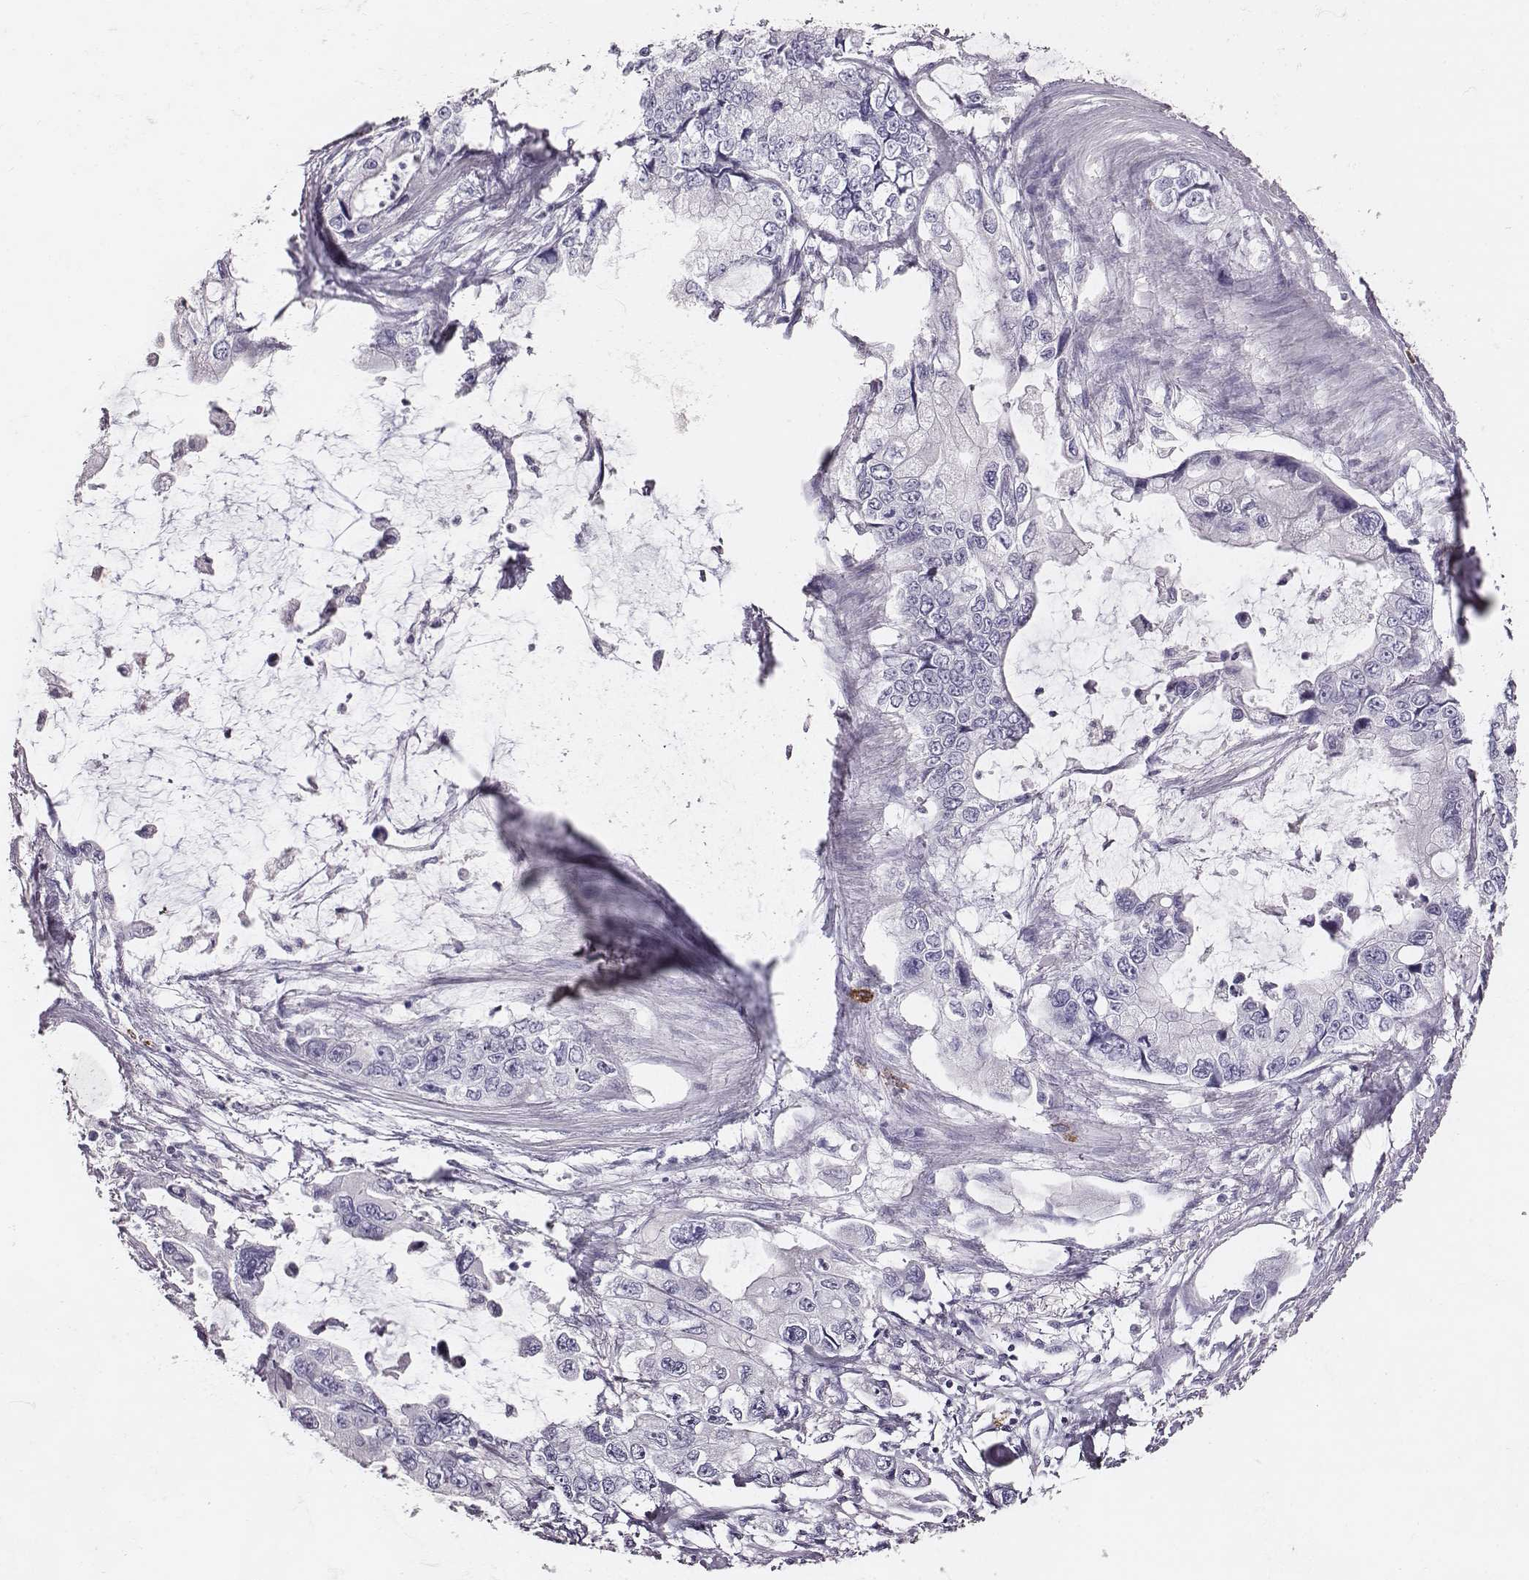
{"staining": {"intensity": "negative", "quantity": "none", "location": "none"}, "tissue": "stomach cancer", "cell_type": "Tumor cells", "image_type": "cancer", "snomed": [{"axis": "morphology", "description": "Adenocarcinoma, NOS"}, {"axis": "topography", "description": "Pancreas"}, {"axis": "topography", "description": "Stomach, upper"}, {"axis": "topography", "description": "Stomach"}], "caption": "Image shows no protein expression in tumor cells of adenocarcinoma (stomach) tissue.", "gene": "P2RY10", "patient": {"sex": "male", "age": 77}}